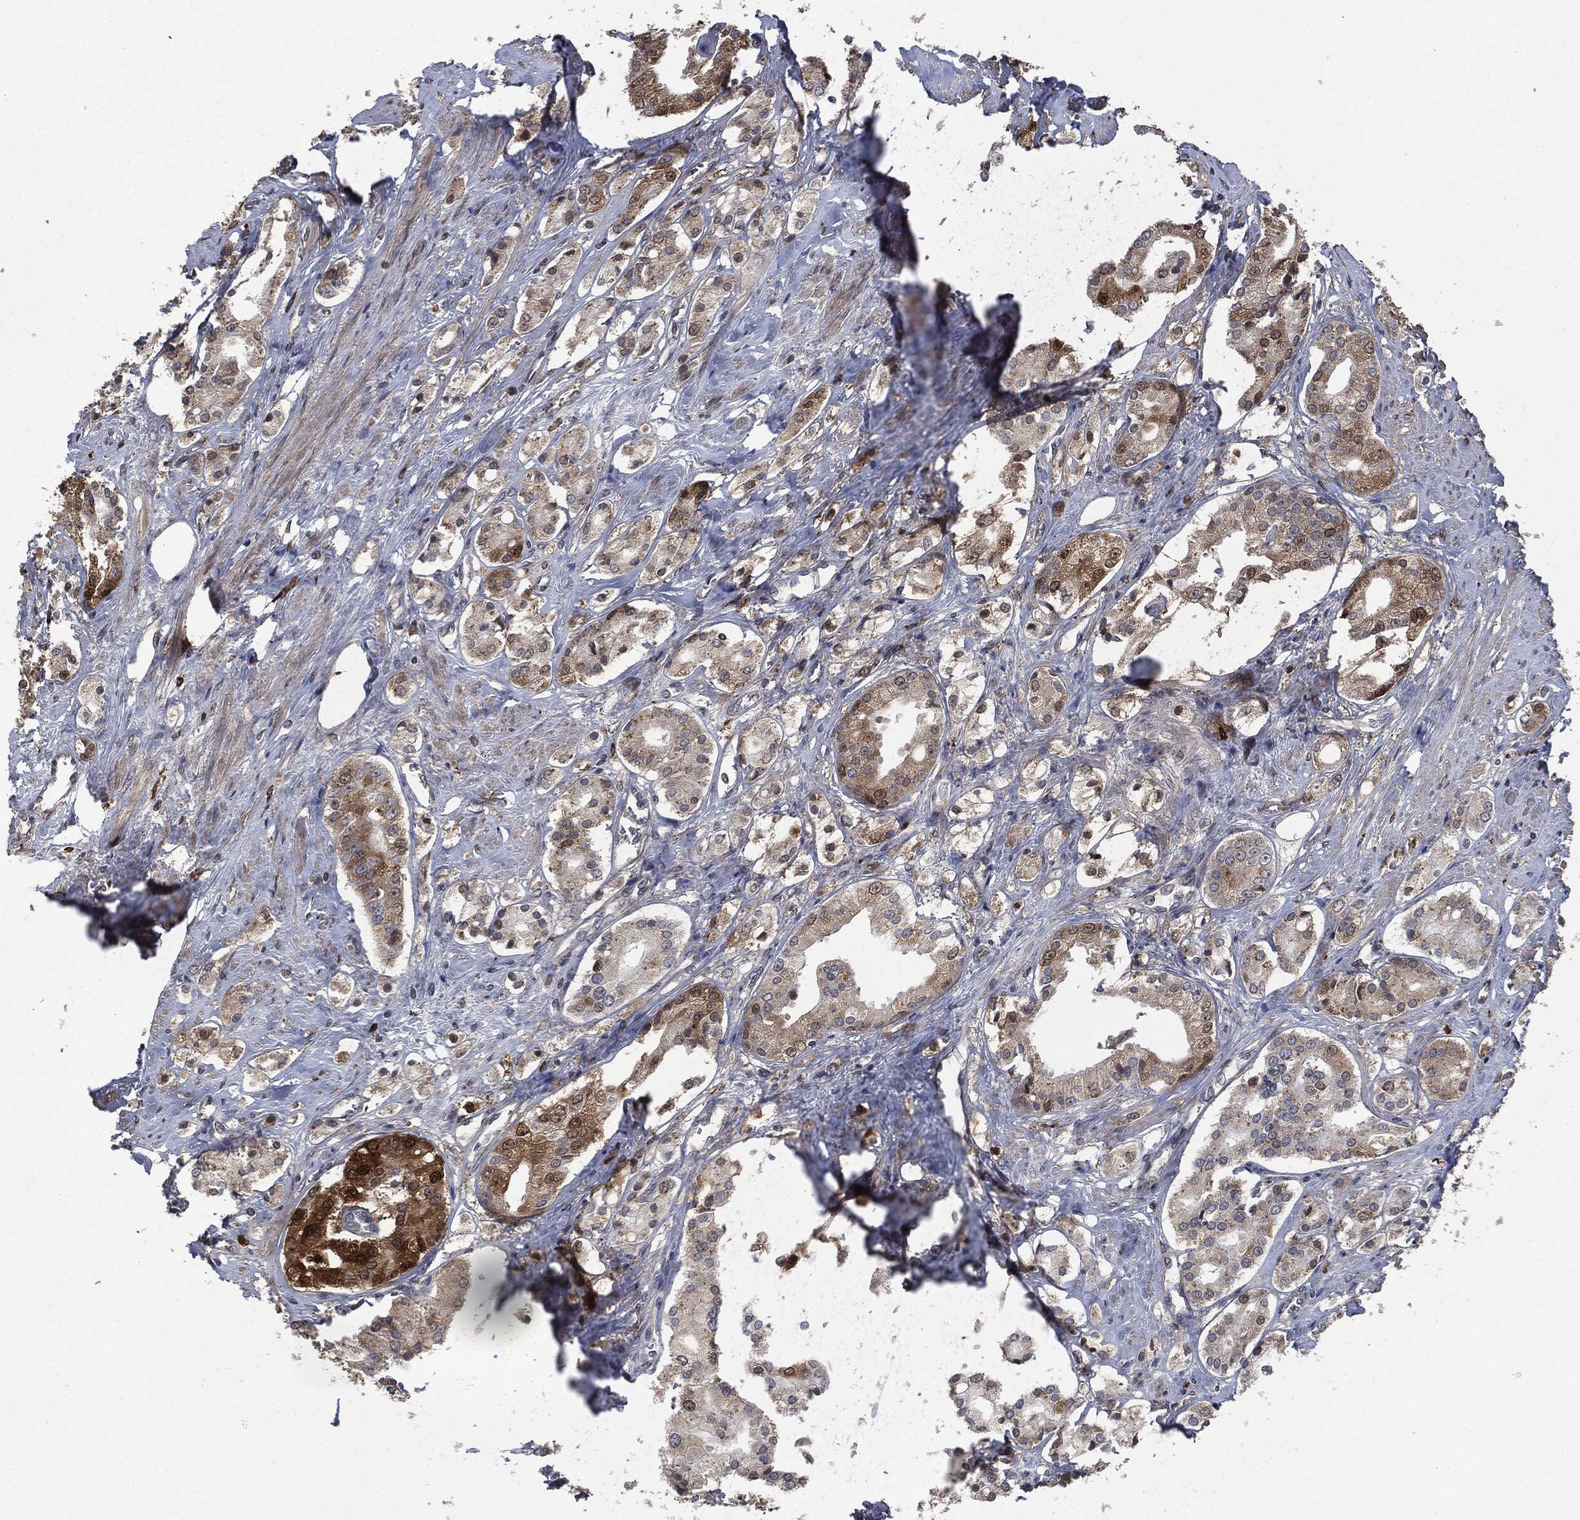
{"staining": {"intensity": "moderate", "quantity": "<25%", "location": "cytoplasmic/membranous"}, "tissue": "prostate cancer", "cell_type": "Tumor cells", "image_type": "cancer", "snomed": [{"axis": "morphology", "description": "Adenocarcinoma, NOS"}, {"axis": "topography", "description": "Prostate and seminal vesicle, NOS"}, {"axis": "topography", "description": "Prostate"}], "caption": "Protein expression analysis of human prostate cancer reveals moderate cytoplasmic/membranous positivity in about <25% of tumor cells.", "gene": "CRABP2", "patient": {"sex": "male", "age": 67}}